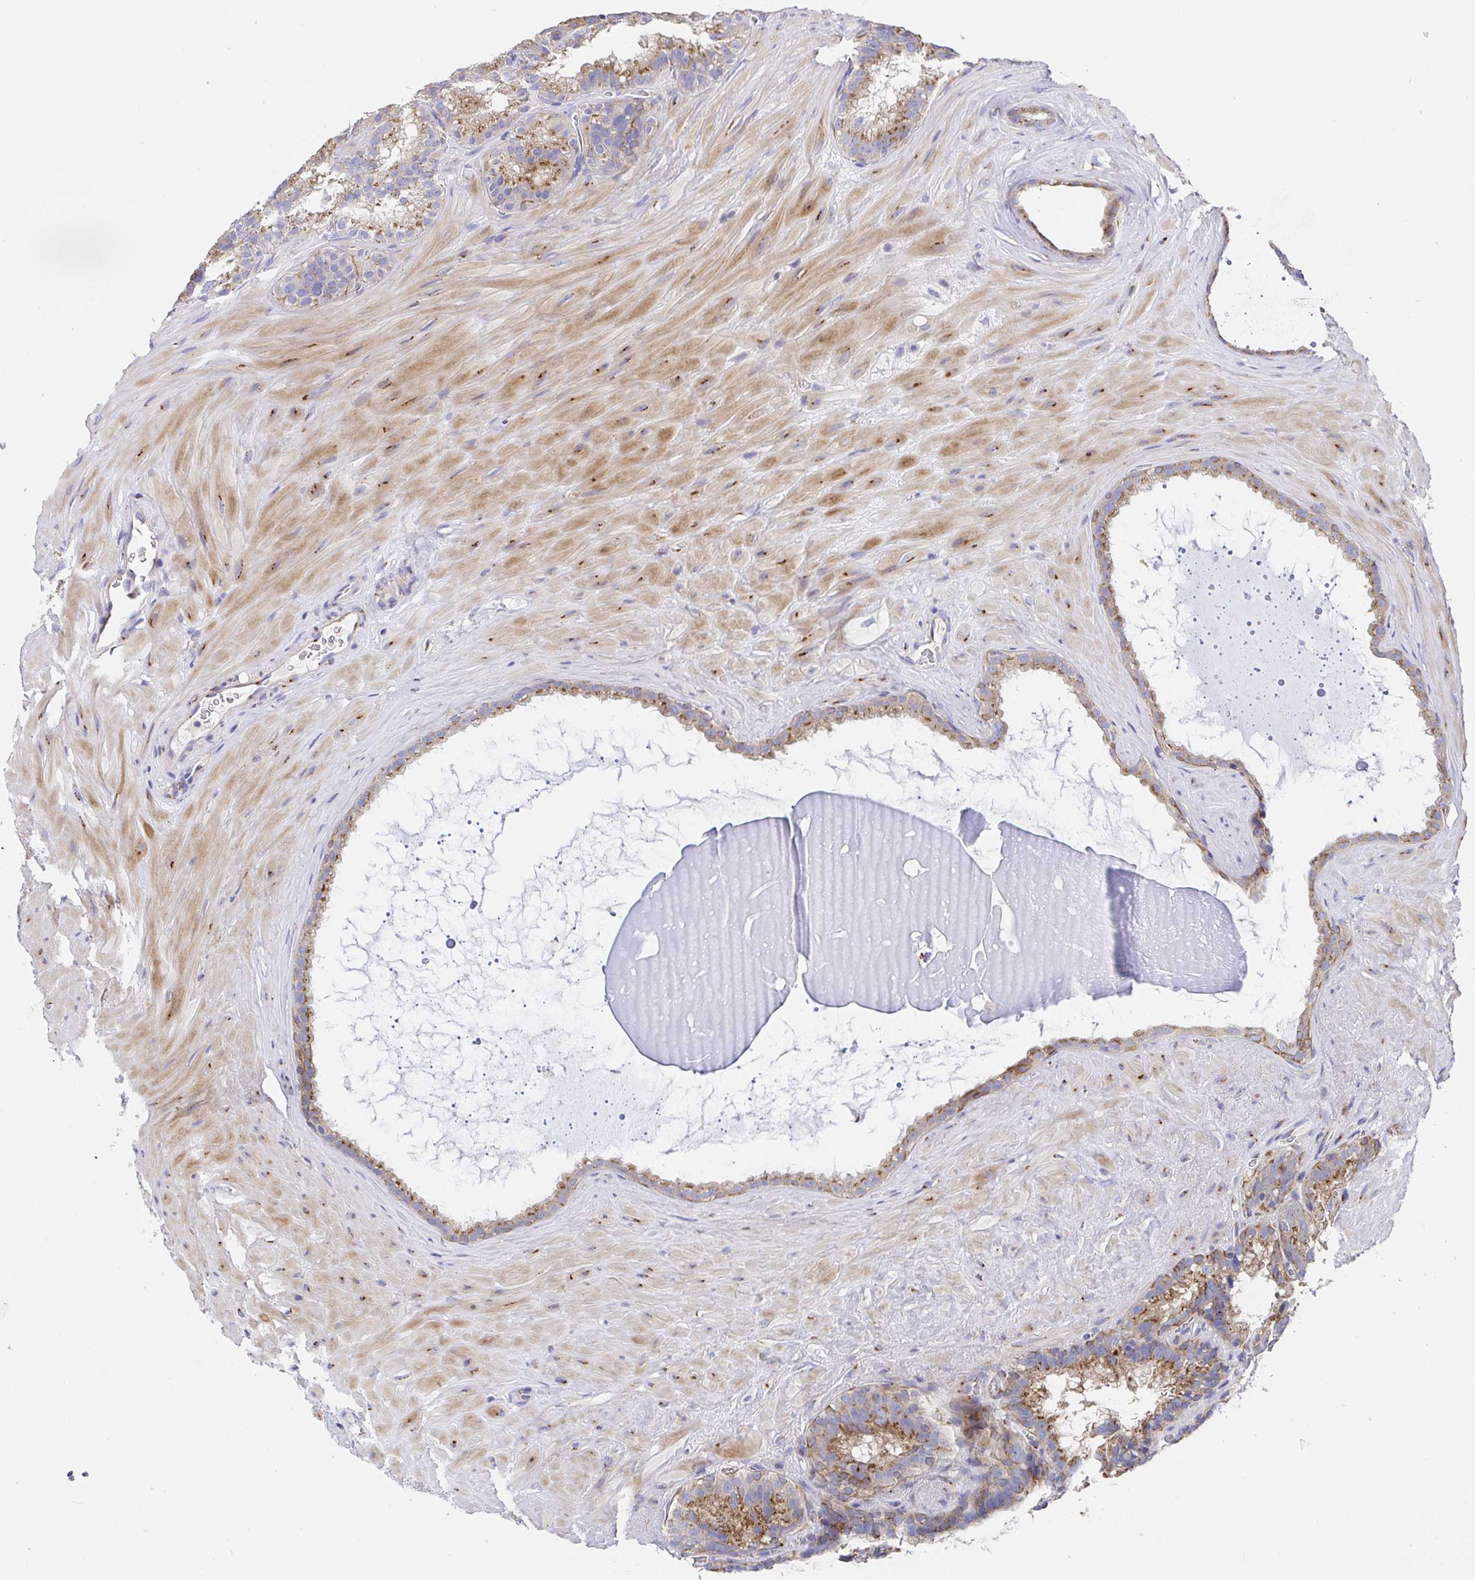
{"staining": {"intensity": "moderate", "quantity": "25%-75%", "location": "cytoplasmic/membranous"}, "tissue": "seminal vesicle", "cell_type": "Glandular cells", "image_type": "normal", "snomed": [{"axis": "morphology", "description": "Normal tissue, NOS"}, {"axis": "topography", "description": "Seminal veicle"}], "caption": "About 25%-75% of glandular cells in unremarkable human seminal vesicle demonstrate moderate cytoplasmic/membranous protein positivity as visualized by brown immunohistochemical staining.", "gene": "GOLGA1", "patient": {"sex": "male", "age": 60}}